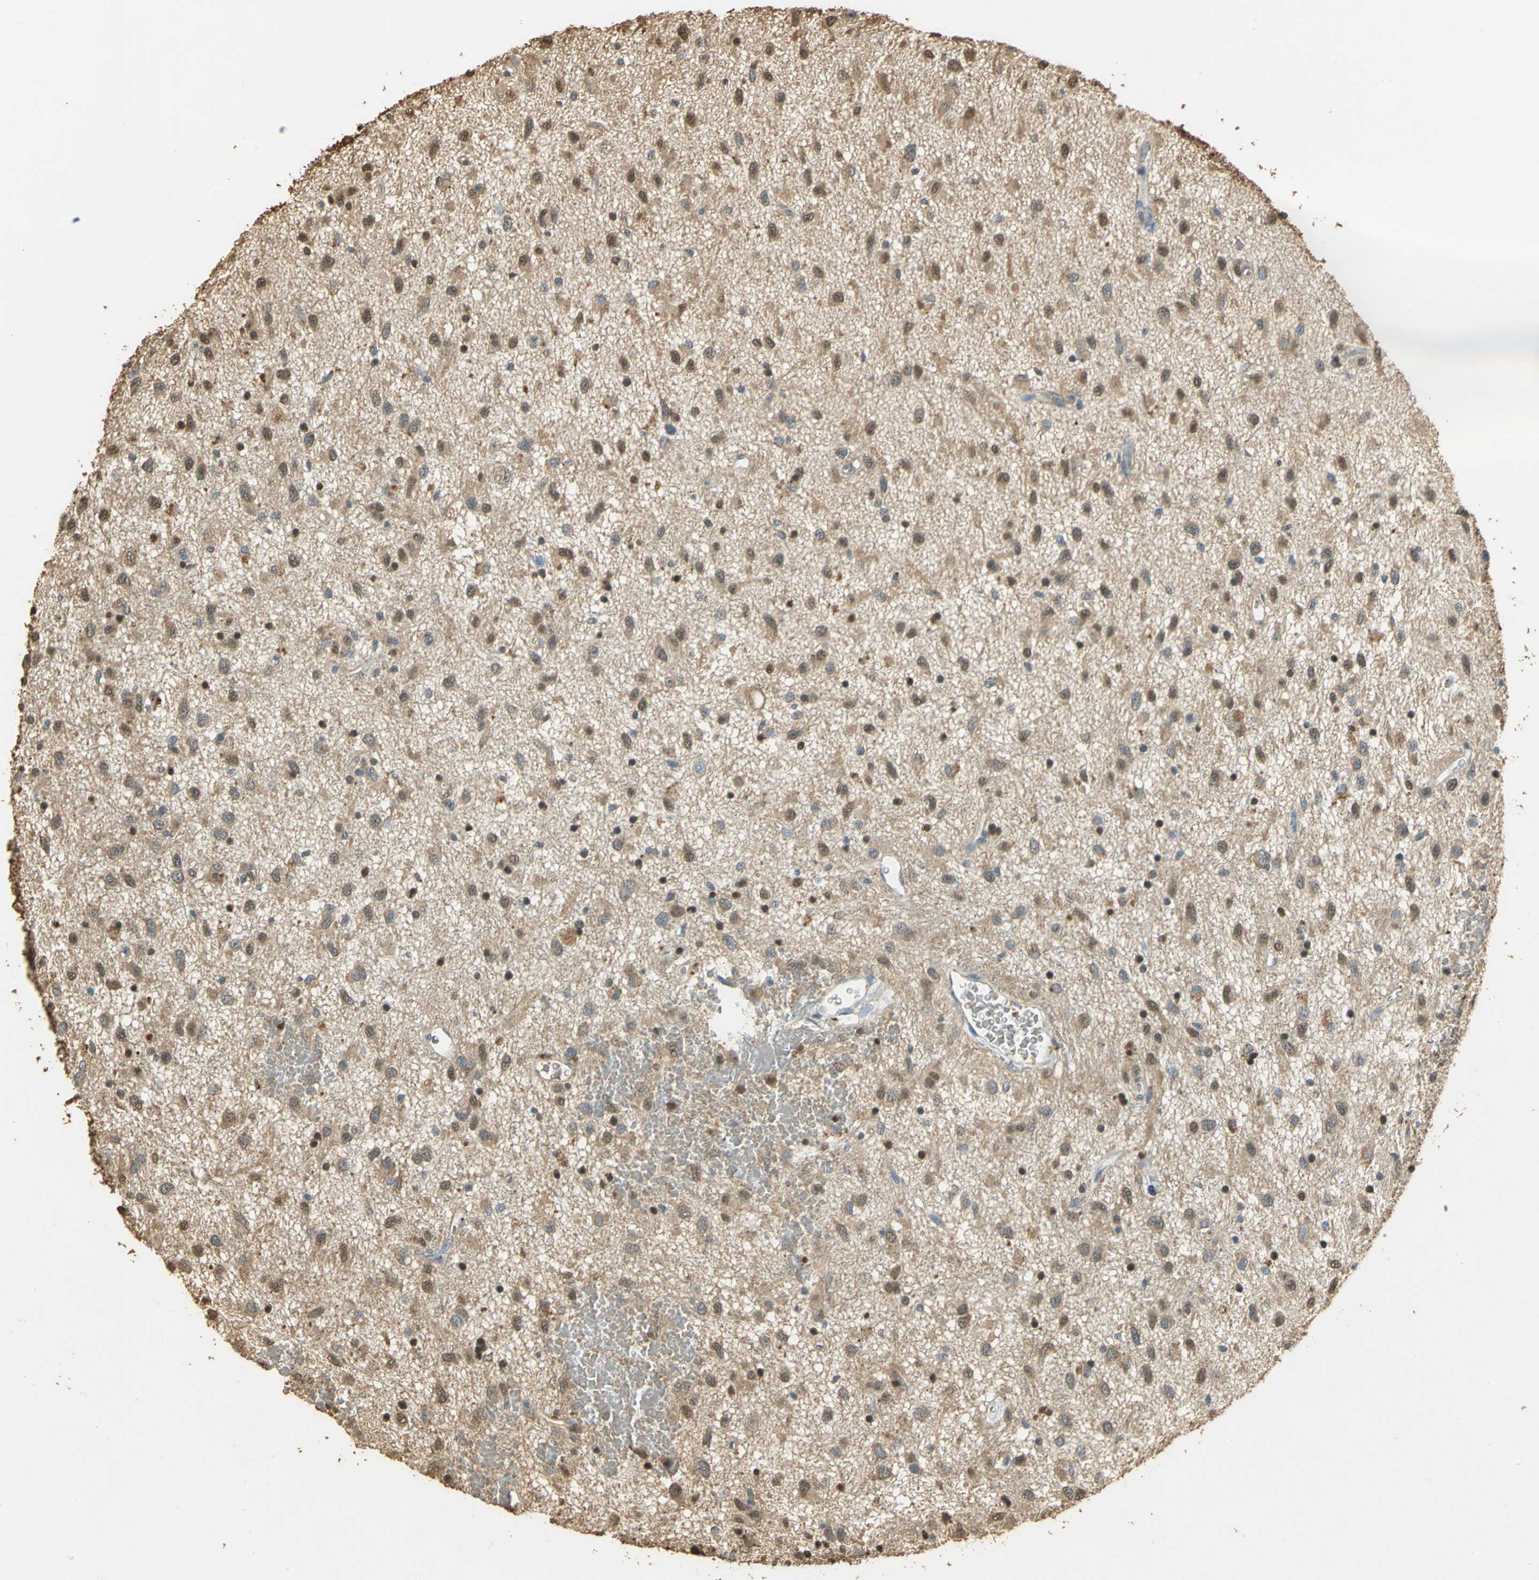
{"staining": {"intensity": "moderate", "quantity": ">75%", "location": "cytoplasmic/membranous,nuclear"}, "tissue": "glioma", "cell_type": "Tumor cells", "image_type": "cancer", "snomed": [{"axis": "morphology", "description": "Glioma, malignant, Low grade"}, {"axis": "topography", "description": "Brain"}], "caption": "IHC (DAB (3,3'-diaminobenzidine)) staining of low-grade glioma (malignant) shows moderate cytoplasmic/membranous and nuclear protein positivity in approximately >75% of tumor cells.", "gene": "GAPDH", "patient": {"sex": "male", "age": 77}}